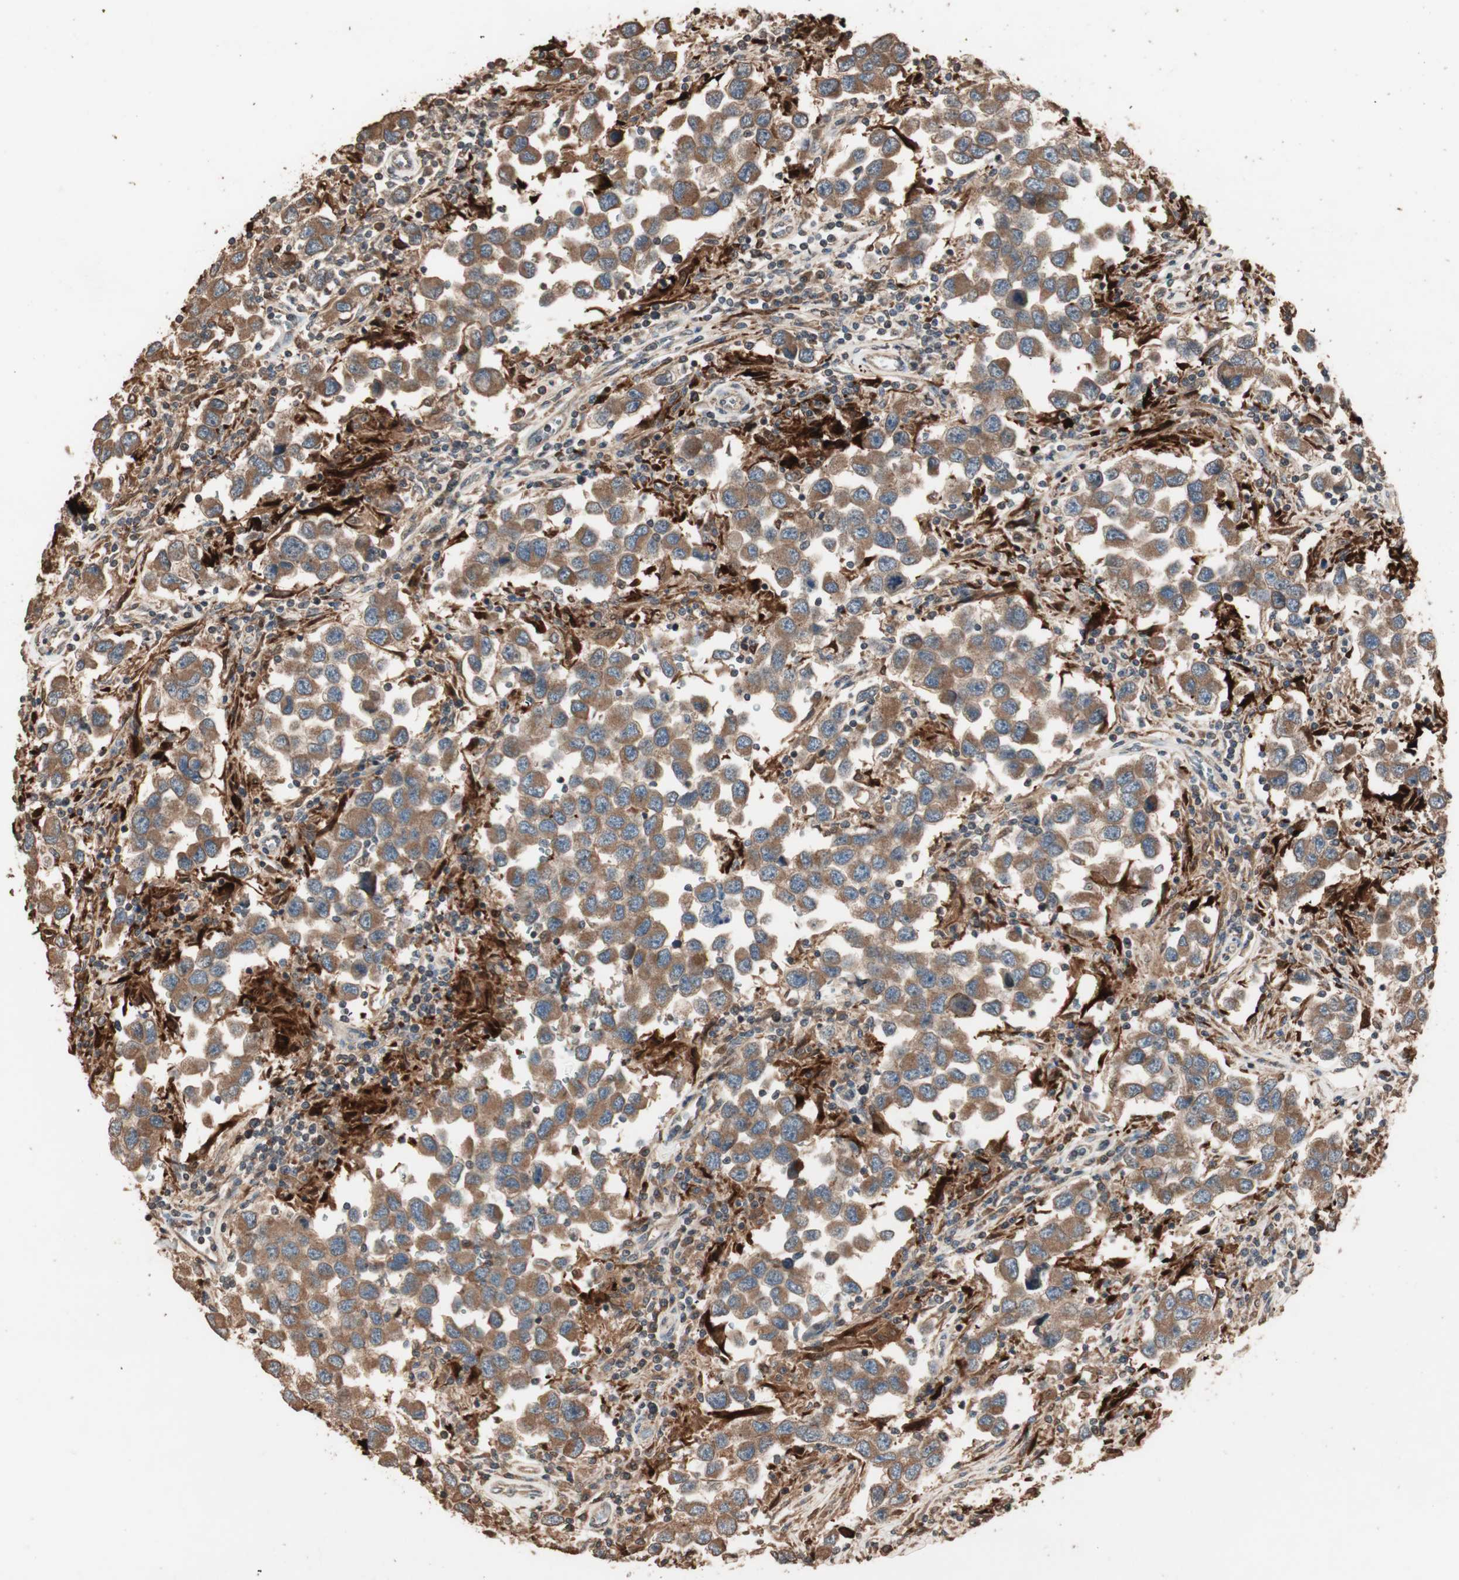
{"staining": {"intensity": "moderate", "quantity": ">75%", "location": "cytoplasmic/membranous"}, "tissue": "testis cancer", "cell_type": "Tumor cells", "image_type": "cancer", "snomed": [{"axis": "morphology", "description": "Carcinoma, Embryonal, NOS"}, {"axis": "topography", "description": "Testis"}], "caption": "Immunohistochemistry (IHC) staining of testis embryonal carcinoma, which demonstrates medium levels of moderate cytoplasmic/membranous expression in approximately >75% of tumor cells indicating moderate cytoplasmic/membranous protein staining. The staining was performed using DAB (3,3'-diaminobenzidine) (brown) for protein detection and nuclei were counterstained in hematoxylin (blue).", "gene": "USP20", "patient": {"sex": "male", "age": 21}}